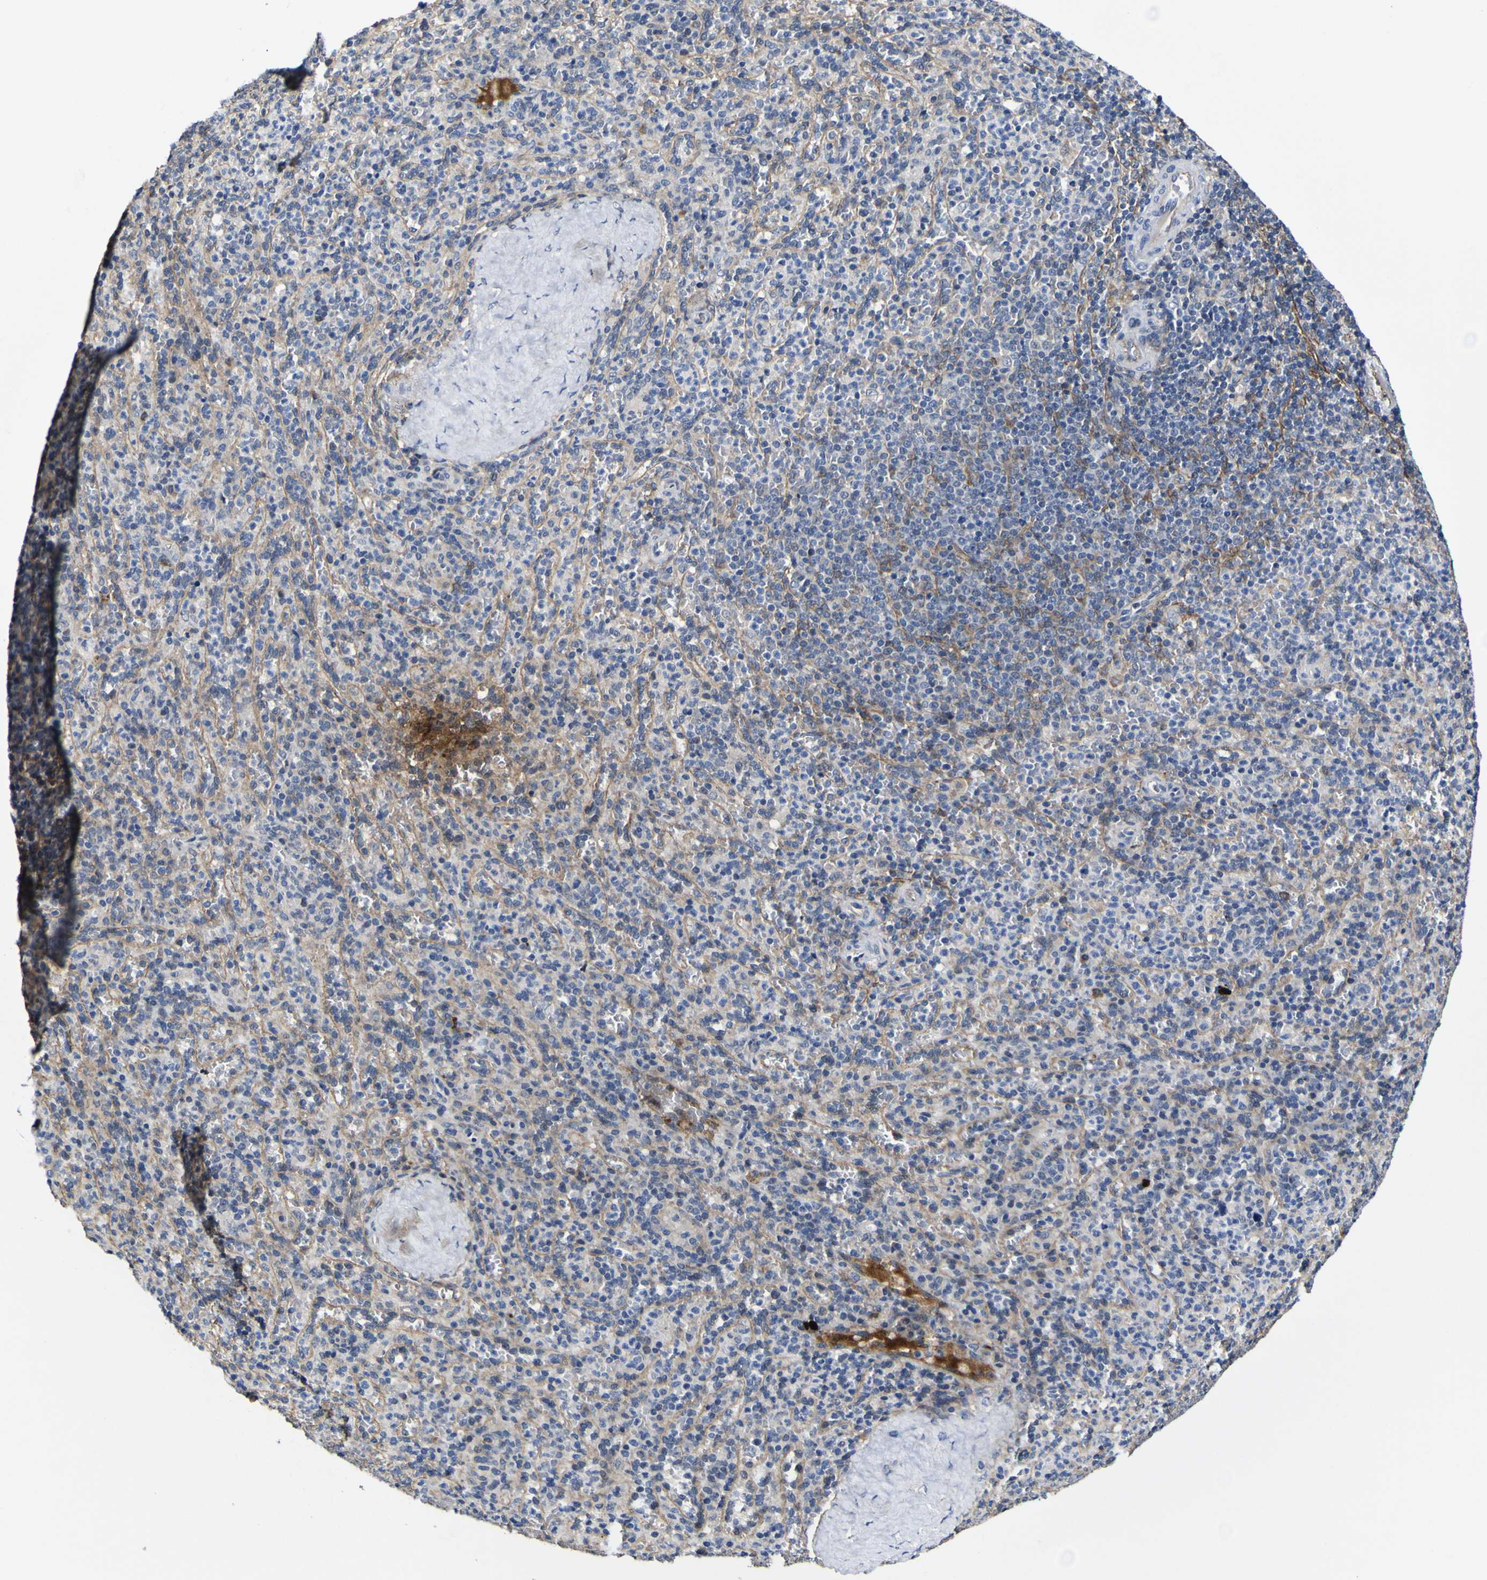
{"staining": {"intensity": "negative", "quantity": "none", "location": "none"}, "tissue": "spleen", "cell_type": "Cells in red pulp", "image_type": "normal", "snomed": [{"axis": "morphology", "description": "Normal tissue, NOS"}, {"axis": "topography", "description": "Spleen"}], "caption": "IHC photomicrograph of unremarkable spleen: human spleen stained with DAB (3,3'-diaminobenzidine) demonstrates no significant protein staining in cells in red pulp.", "gene": "CCL2", "patient": {"sex": "male", "age": 36}}